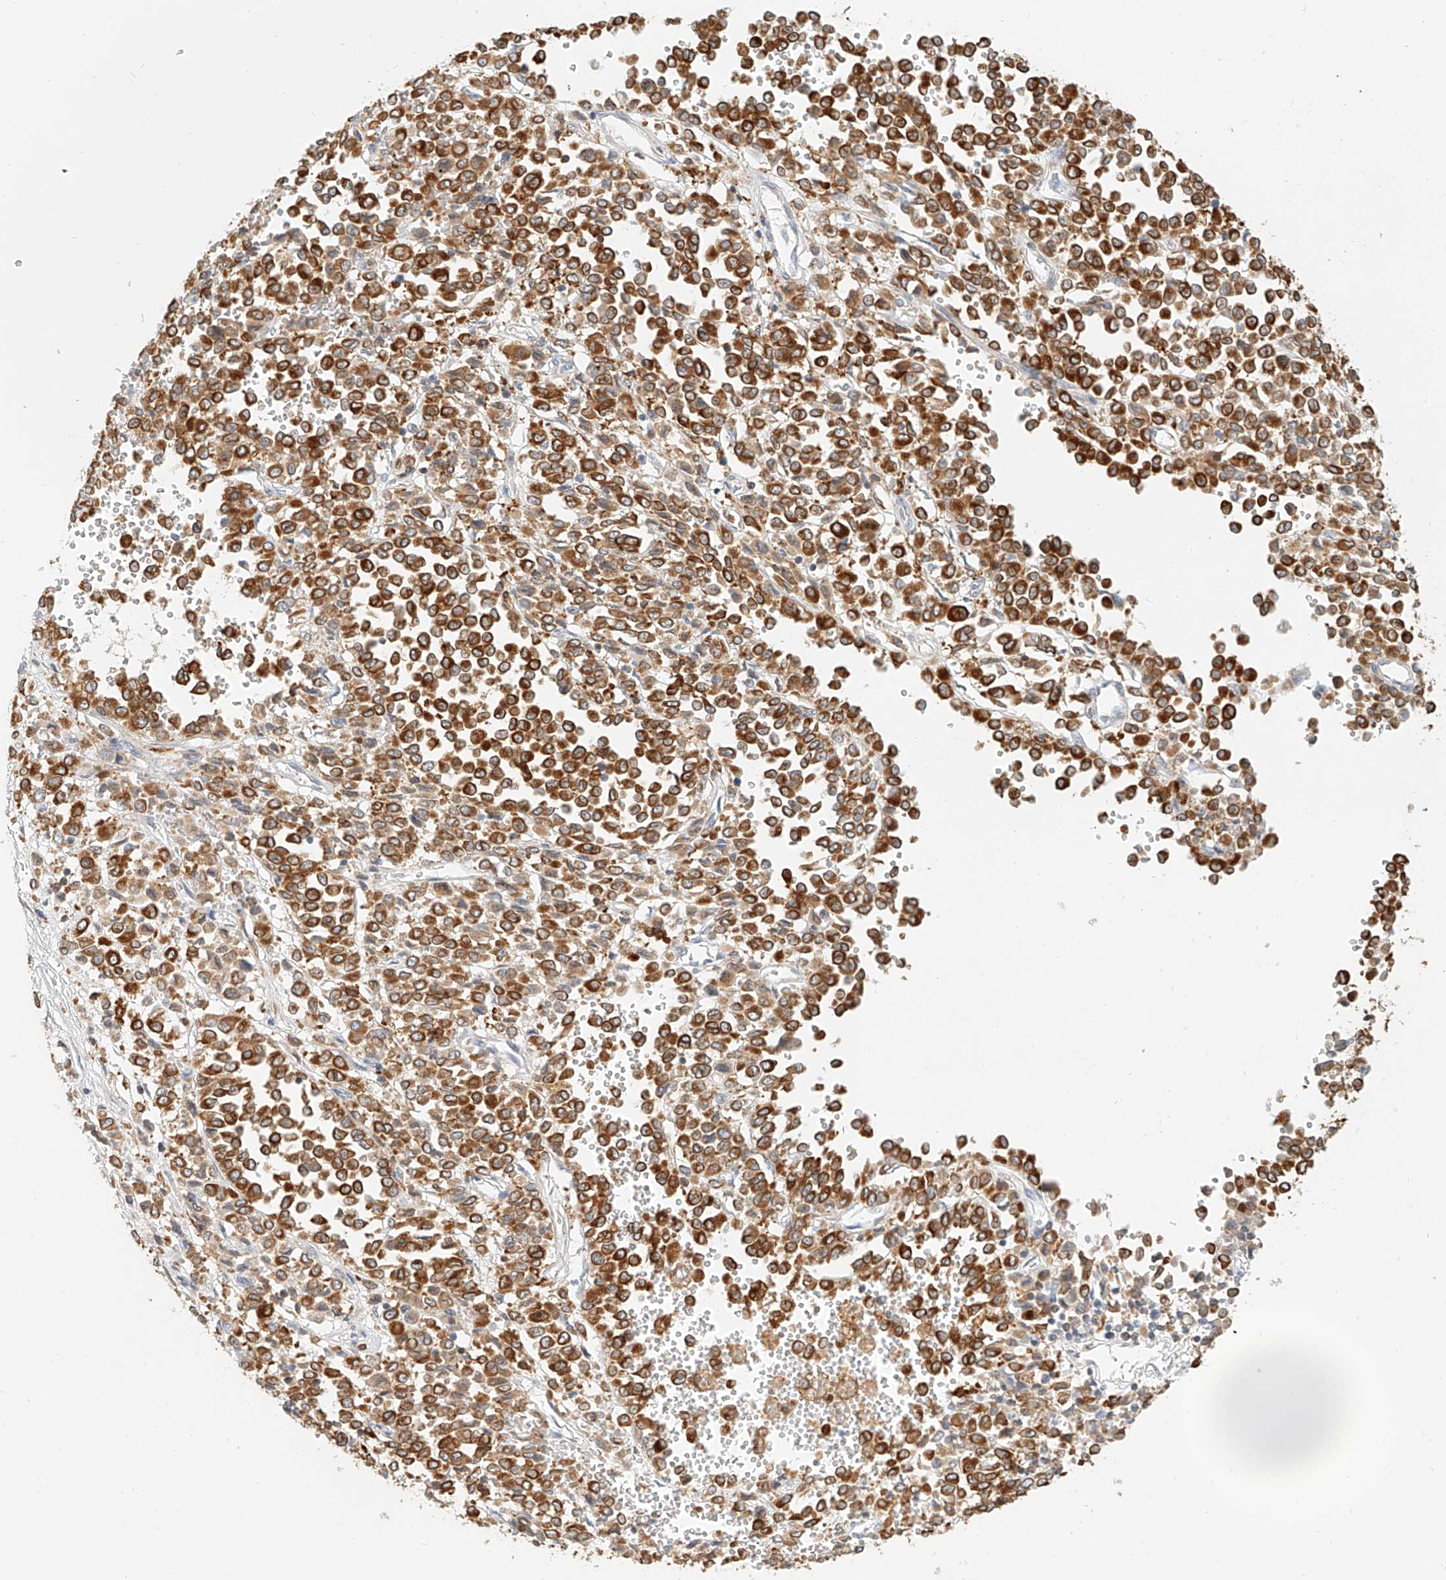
{"staining": {"intensity": "strong", "quantity": ">75%", "location": "cytoplasmic/membranous"}, "tissue": "melanoma", "cell_type": "Tumor cells", "image_type": "cancer", "snomed": [{"axis": "morphology", "description": "Malignant melanoma, Metastatic site"}, {"axis": "topography", "description": "Pancreas"}], "caption": "High-power microscopy captured an immunohistochemistry (IHC) image of melanoma, revealing strong cytoplasmic/membranous staining in approximately >75% of tumor cells.", "gene": "DHRS7", "patient": {"sex": "female", "age": 30}}